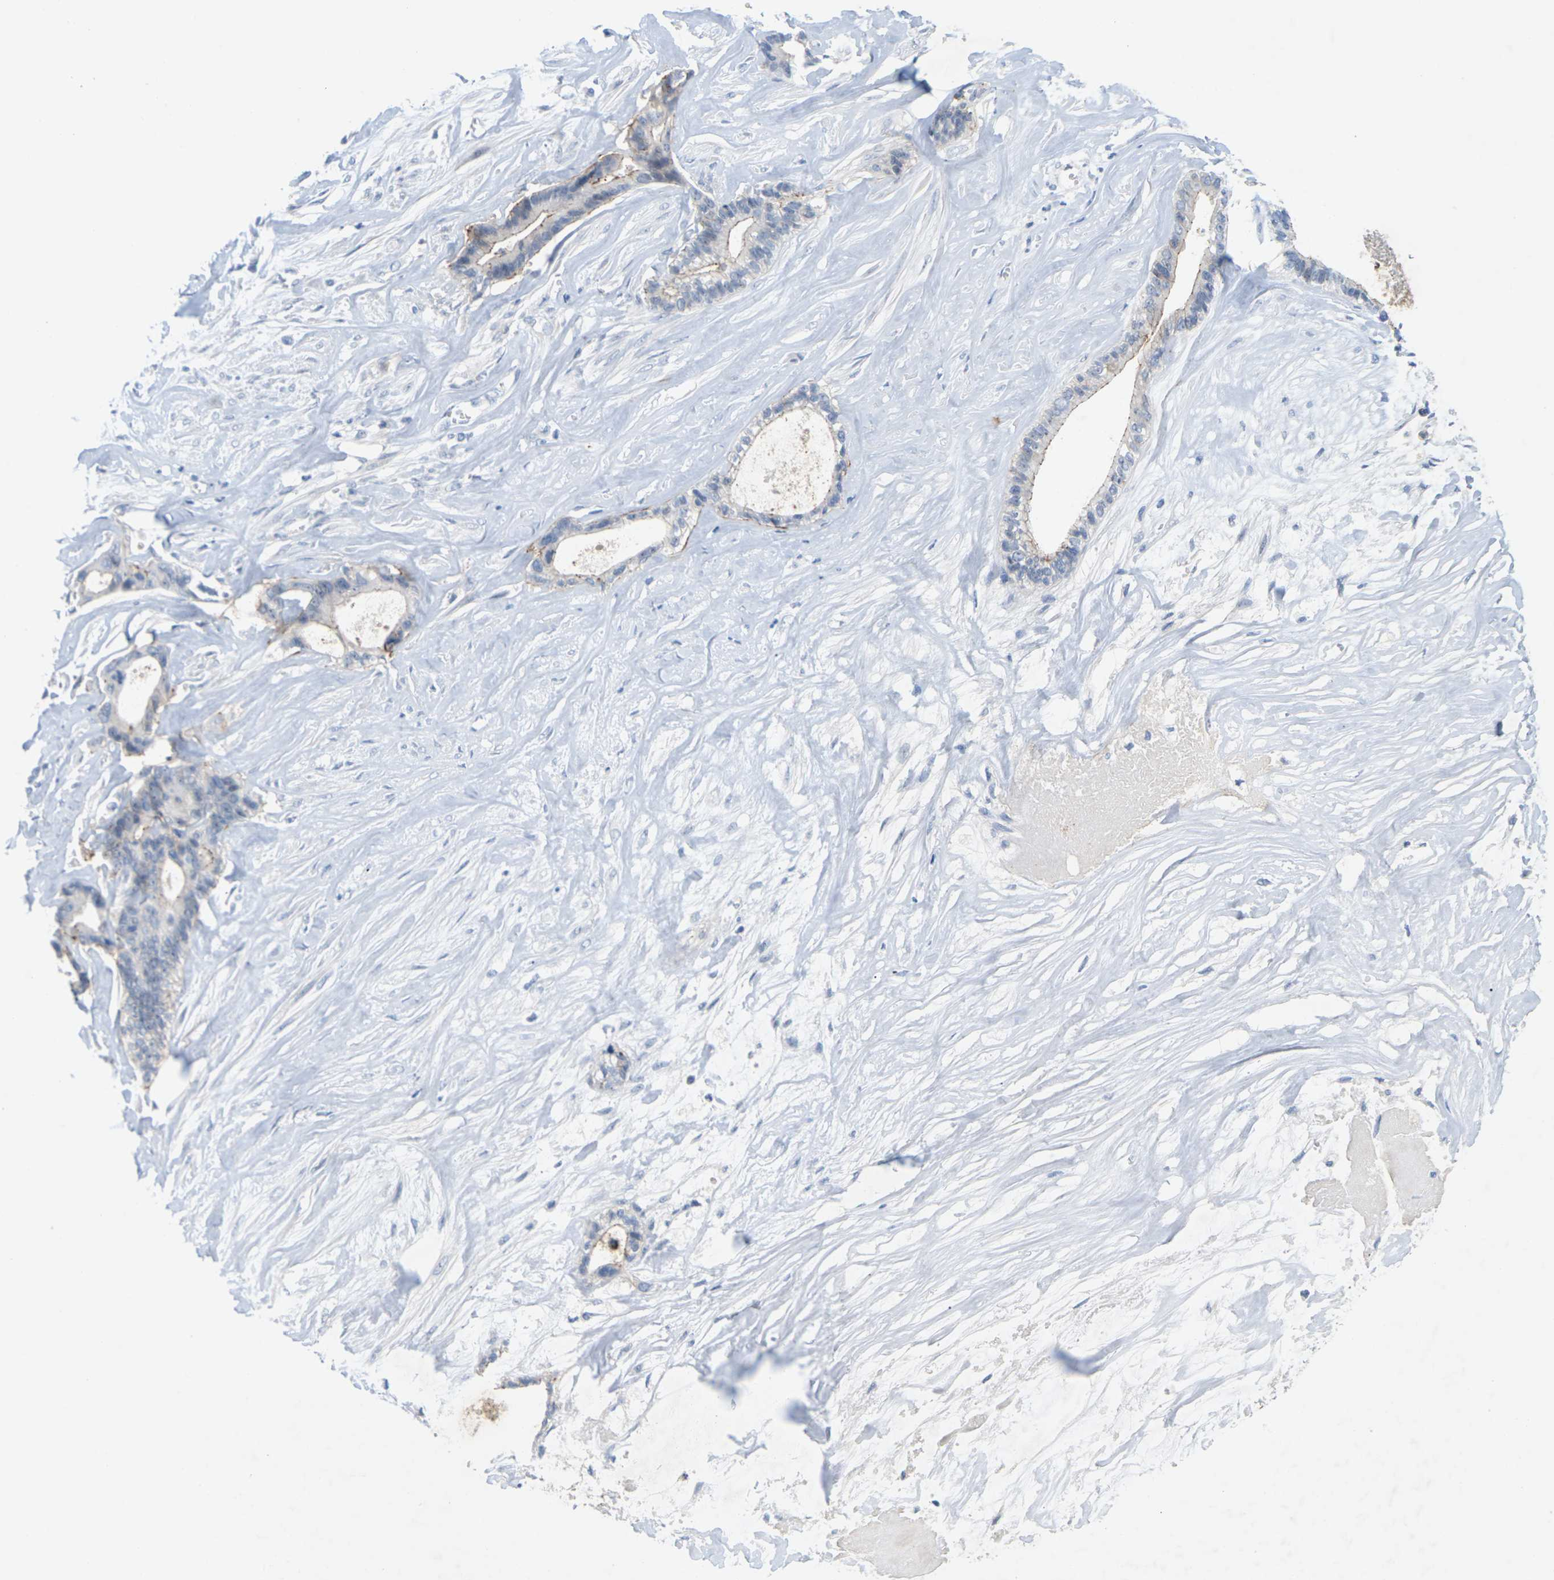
{"staining": {"intensity": "moderate", "quantity": "25%-75%", "location": "cytoplasmic/membranous"}, "tissue": "liver cancer", "cell_type": "Tumor cells", "image_type": "cancer", "snomed": [{"axis": "morphology", "description": "Cholangiocarcinoma"}, {"axis": "topography", "description": "Liver"}], "caption": "Liver cholangiocarcinoma stained for a protein (brown) reveals moderate cytoplasmic/membranous positive expression in approximately 25%-75% of tumor cells.", "gene": "CLDN3", "patient": {"sex": "female", "age": 55}}